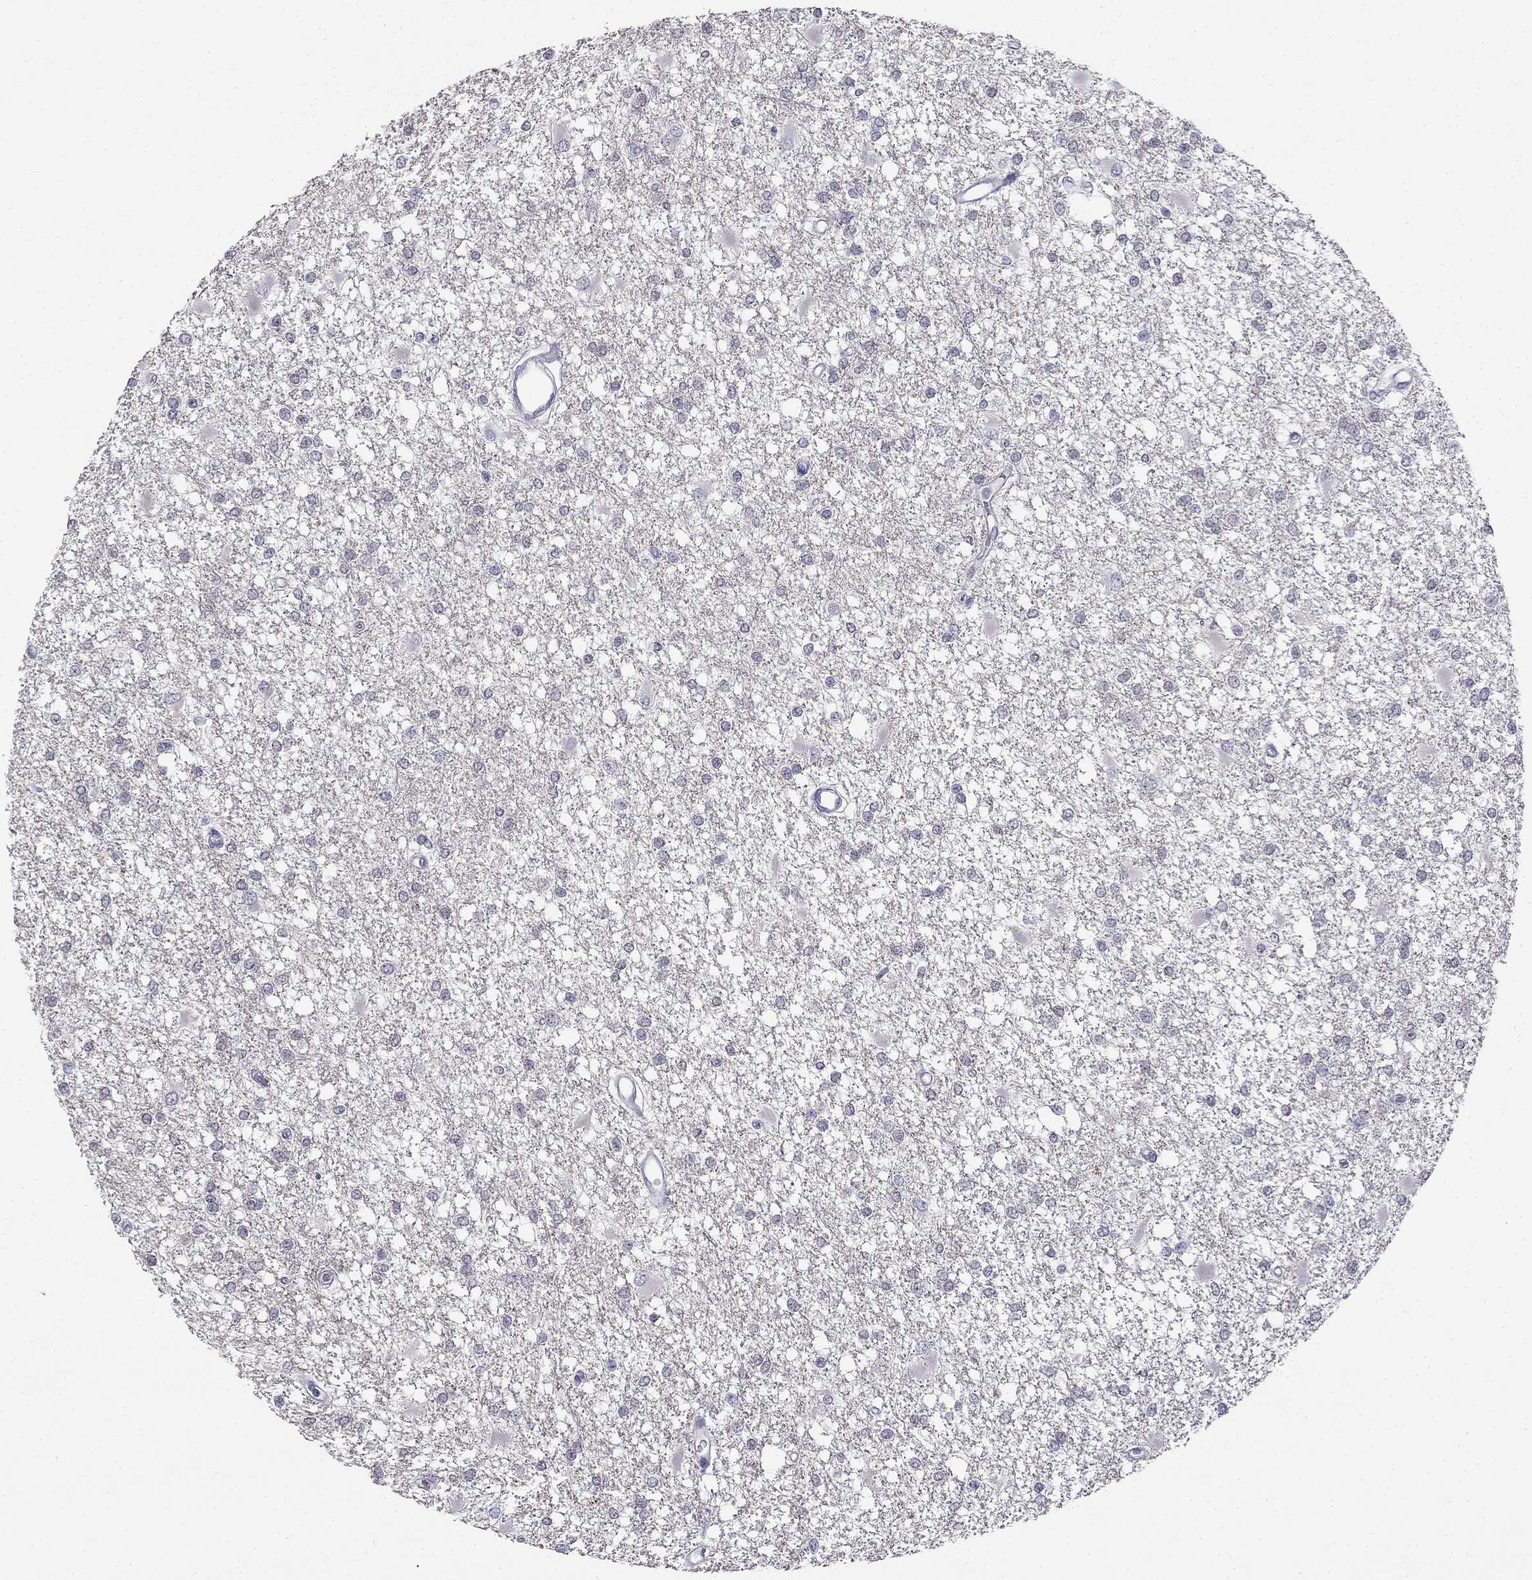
{"staining": {"intensity": "negative", "quantity": "none", "location": "none"}, "tissue": "glioma", "cell_type": "Tumor cells", "image_type": "cancer", "snomed": [{"axis": "morphology", "description": "Glioma, malignant, High grade"}, {"axis": "topography", "description": "Cerebral cortex"}], "caption": "This is a histopathology image of immunohistochemistry staining of glioma, which shows no staining in tumor cells.", "gene": "C16orf89", "patient": {"sex": "male", "age": 79}}